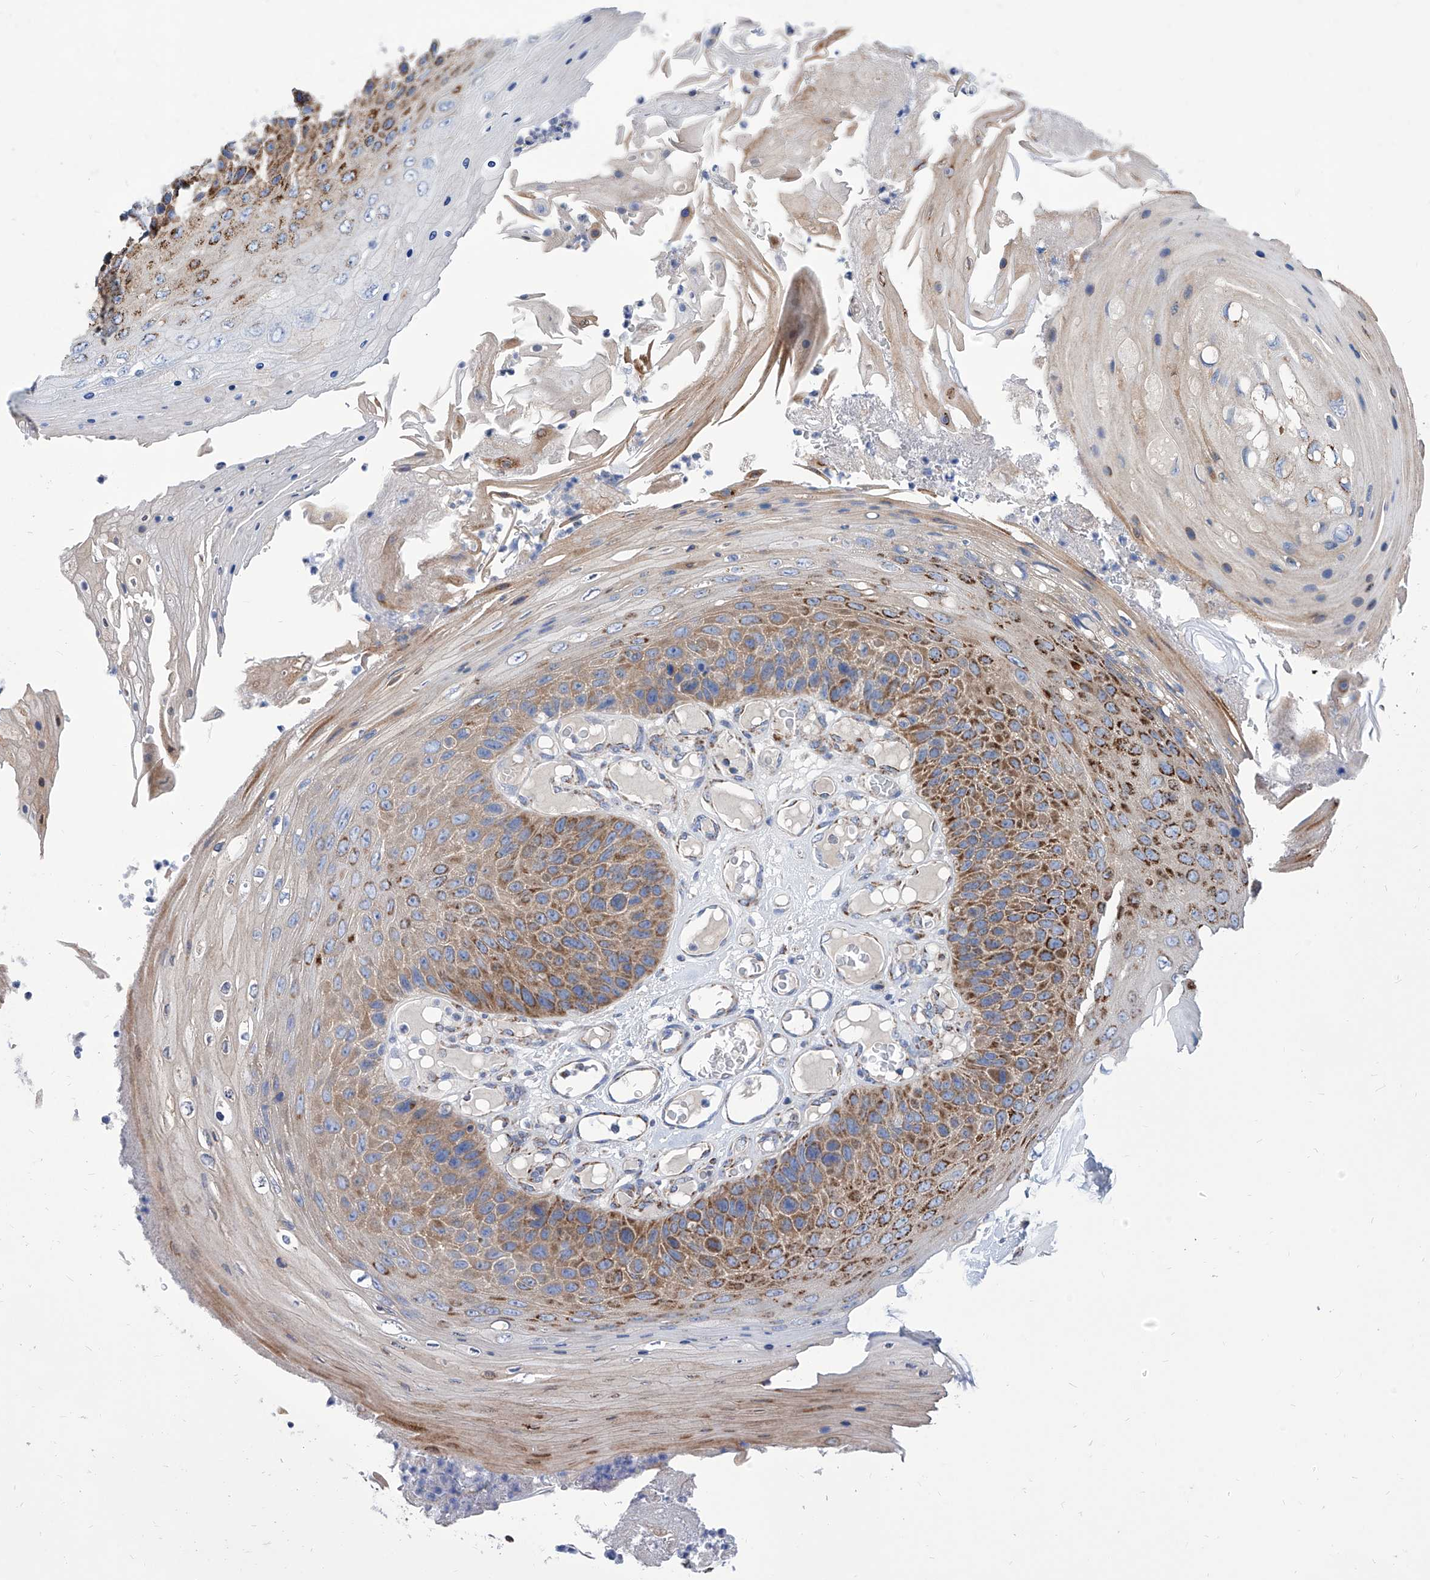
{"staining": {"intensity": "moderate", "quantity": ">75%", "location": "cytoplasmic/membranous"}, "tissue": "skin cancer", "cell_type": "Tumor cells", "image_type": "cancer", "snomed": [{"axis": "morphology", "description": "Squamous cell carcinoma, NOS"}, {"axis": "topography", "description": "Skin"}], "caption": "This histopathology image shows immunohistochemistry (IHC) staining of skin cancer, with medium moderate cytoplasmic/membranous positivity in approximately >75% of tumor cells.", "gene": "SRBD1", "patient": {"sex": "female", "age": 88}}